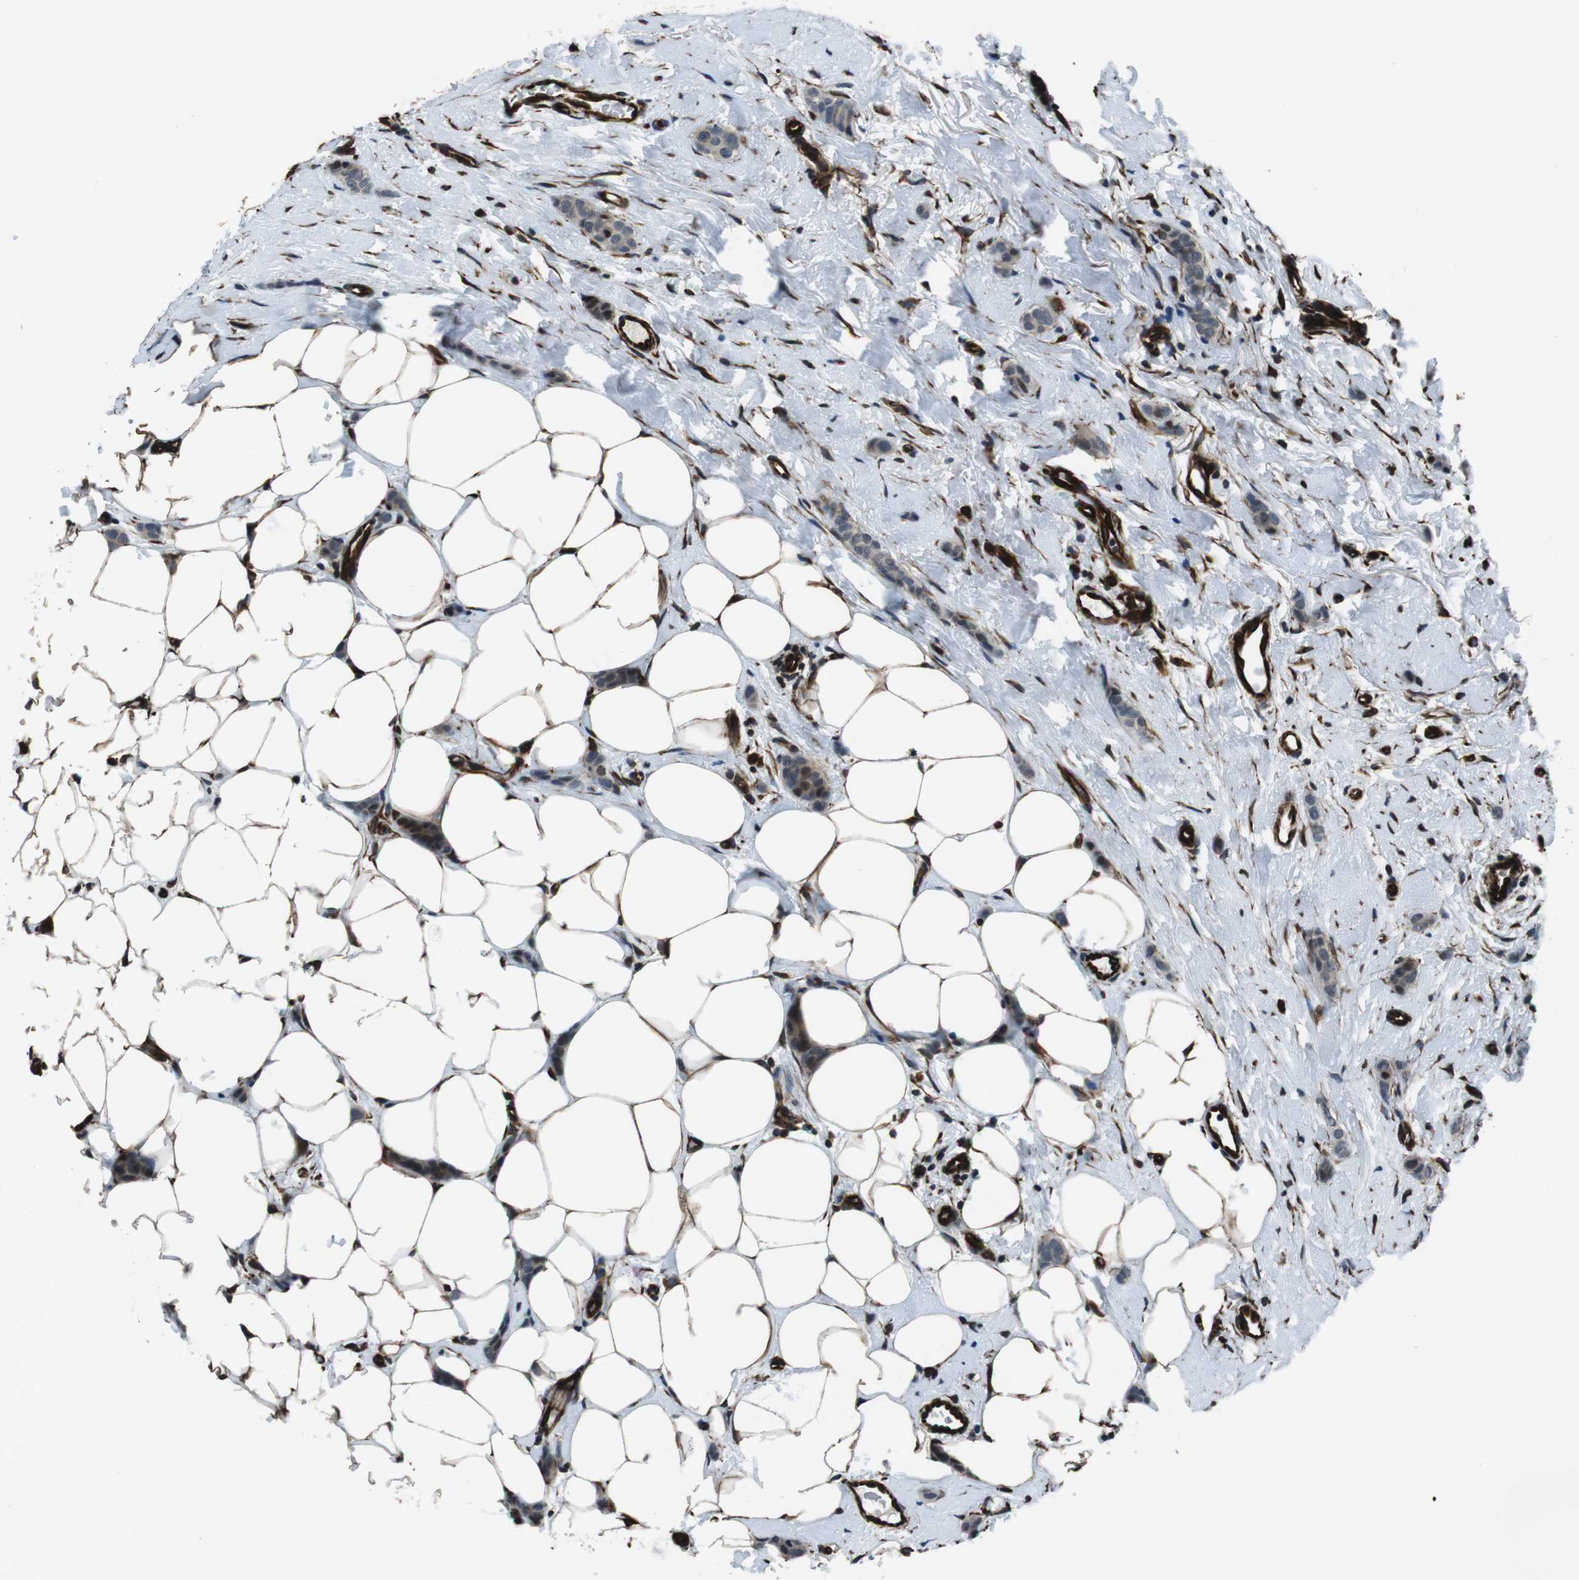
{"staining": {"intensity": "negative", "quantity": "none", "location": "none"}, "tissue": "breast cancer", "cell_type": "Tumor cells", "image_type": "cancer", "snomed": [{"axis": "morphology", "description": "Lobular carcinoma"}, {"axis": "topography", "description": "Skin"}, {"axis": "topography", "description": "Breast"}], "caption": "Breast cancer (lobular carcinoma) was stained to show a protein in brown. There is no significant positivity in tumor cells.", "gene": "LRRC49", "patient": {"sex": "female", "age": 46}}